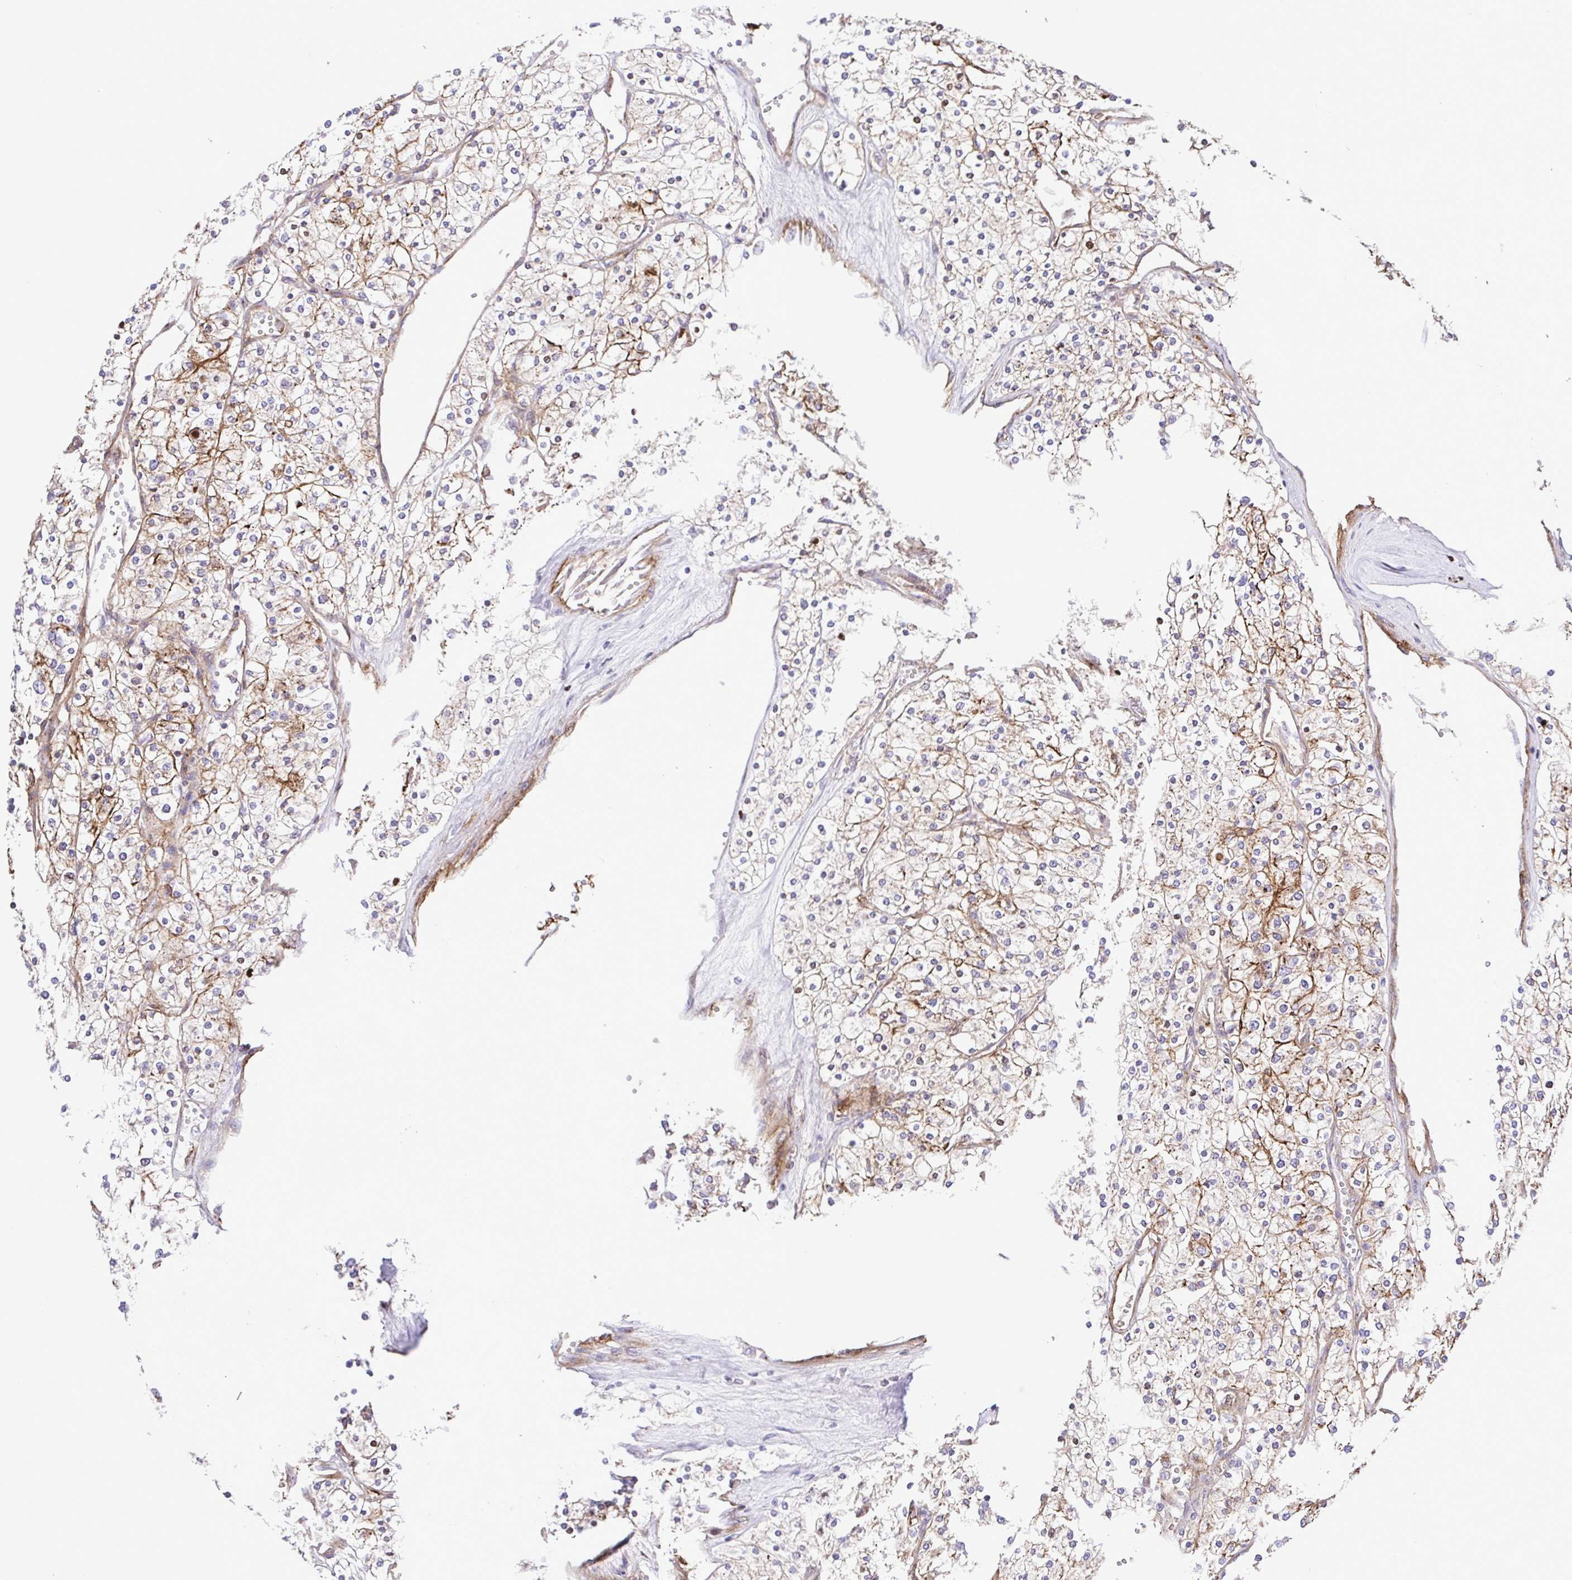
{"staining": {"intensity": "moderate", "quantity": "25%-75%", "location": "cytoplasmic/membranous"}, "tissue": "renal cancer", "cell_type": "Tumor cells", "image_type": "cancer", "snomed": [{"axis": "morphology", "description": "Adenocarcinoma, NOS"}, {"axis": "topography", "description": "Kidney"}], "caption": "A brown stain shows moderate cytoplasmic/membranous positivity of a protein in renal cancer (adenocarcinoma) tumor cells. (brown staining indicates protein expression, while blue staining denotes nuclei).", "gene": "FLT1", "patient": {"sex": "male", "age": 80}}